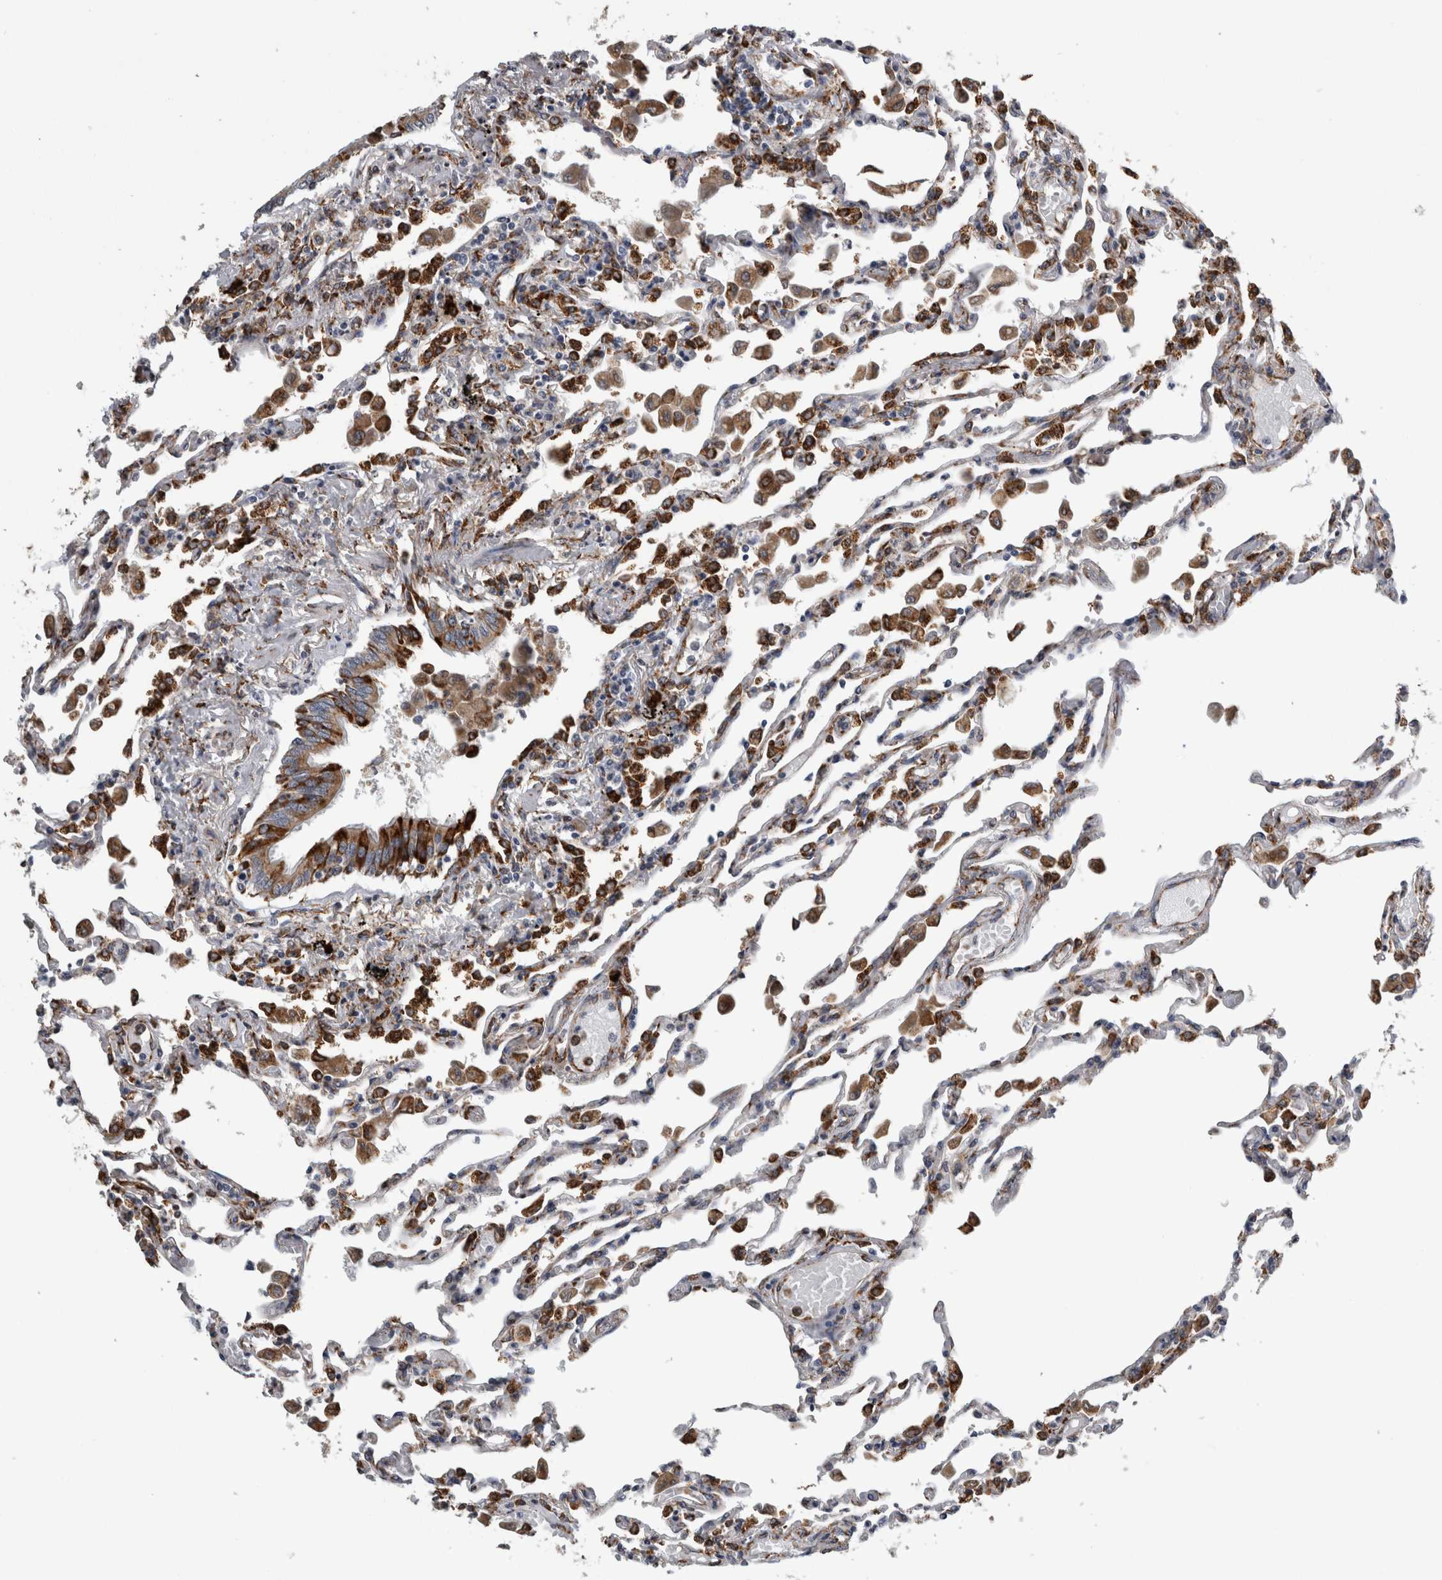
{"staining": {"intensity": "strong", "quantity": "25%-75%", "location": "cytoplasmic/membranous"}, "tissue": "lung", "cell_type": "Alveolar cells", "image_type": "normal", "snomed": [{"axis": "morphology", "description": "Normal tissue, NOS"}, {"axis": "topography", "description": "Bronchus"}, {"axis": "topography", "description": "Lung"}], "caption": "Alveolar cells display high levels of strong cytoplasmic/membranous positivity in about 25%-75% of cells in unremarkable lung.", "gene": "FHIP2B", "patient": {"sex": "female", "age": 49}}